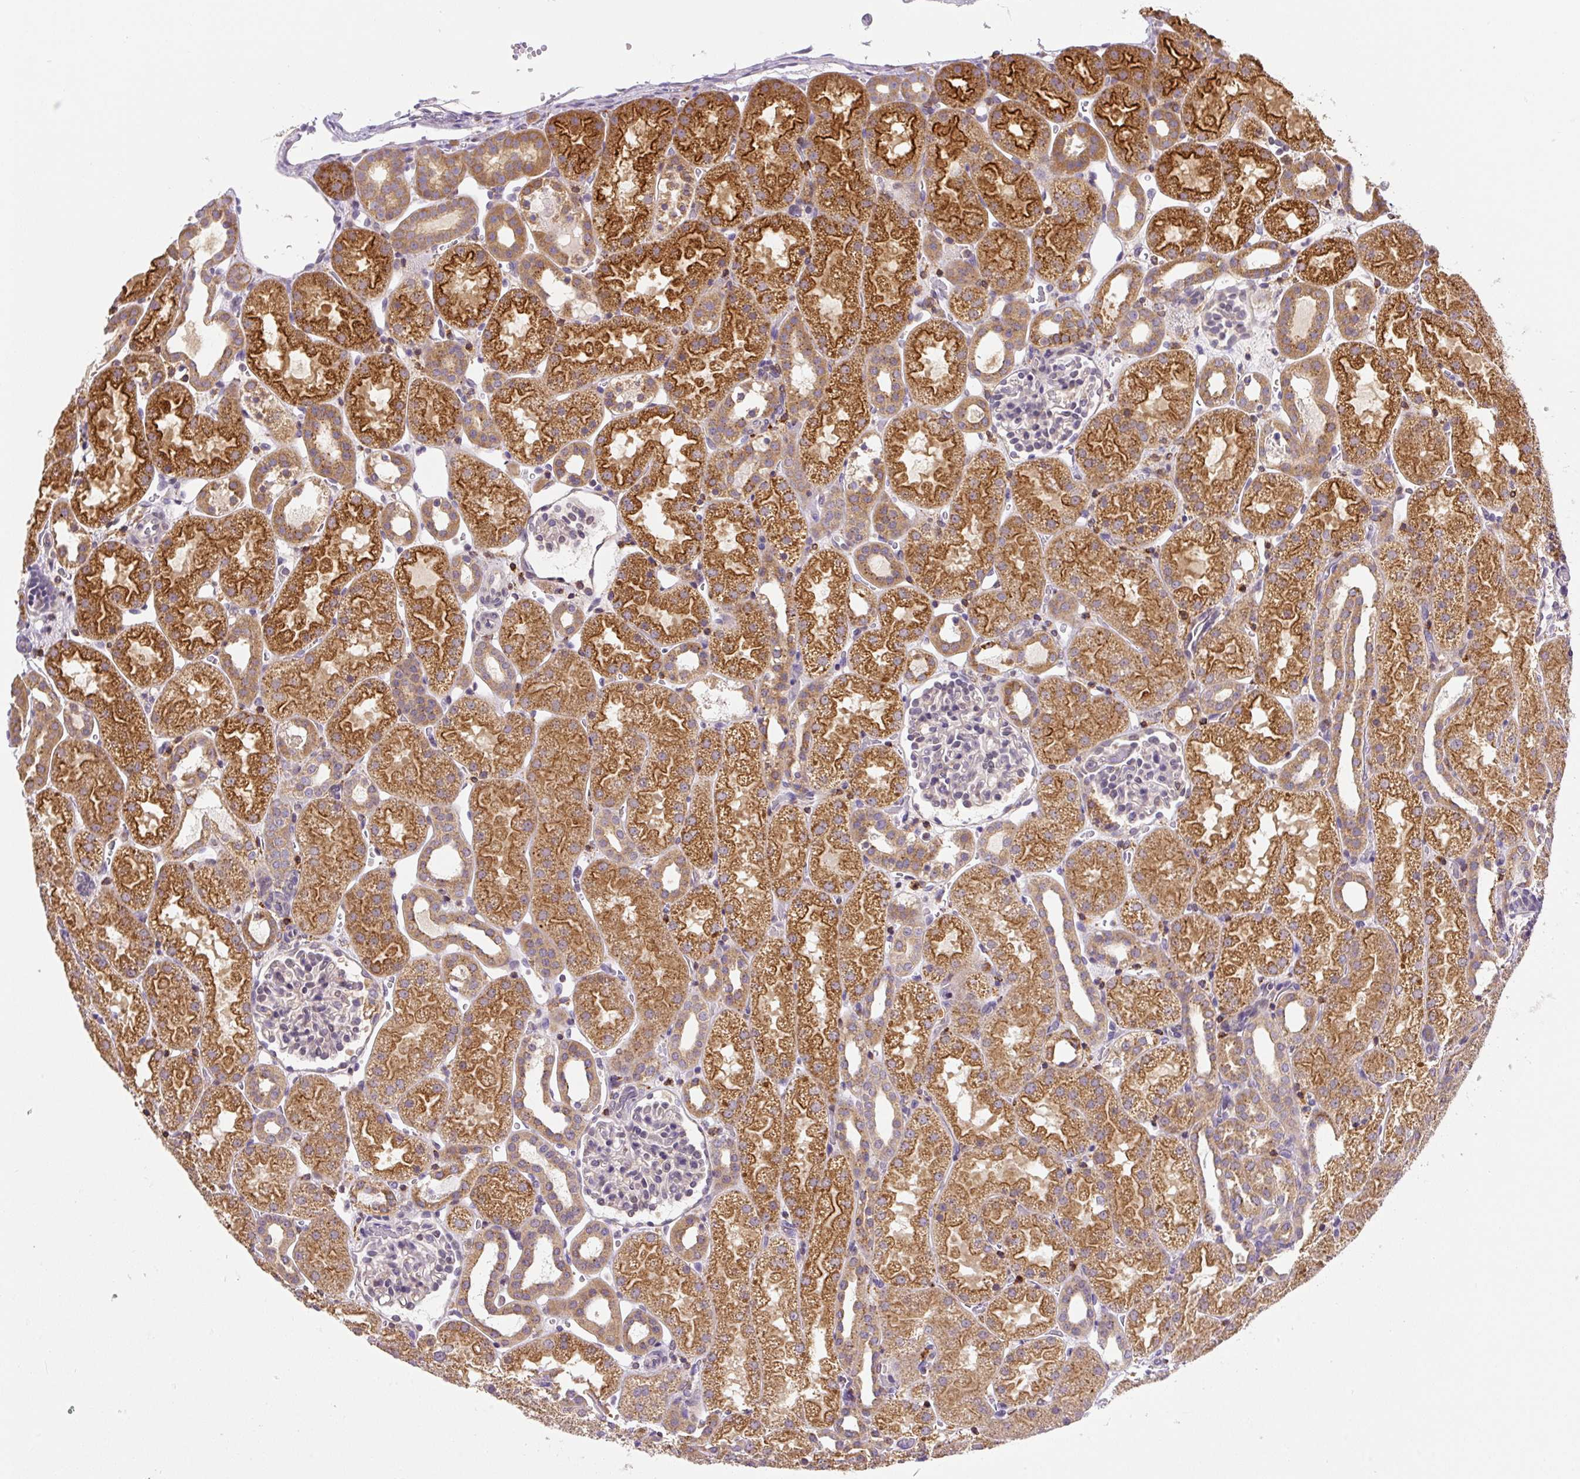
{"staining": {"intensity": "weak", "quantity": "25%-75%", "location": "cytoplasmic/membranous"}, "tissue": "kidney", "cell_type": "Cells in glomeruli", "image_type": "normal", "snomed": [{"axis": "morphology", "description": "Normal tissue, NOS"}, {"axis": "topography", "description": "Kidney"}], "caption": "Protein expression analysis of normal kidney exhibits weak cytoplasmic/membranous positivity in approximately 25%-75% of cells in glomeruli.", "gene": "PLA2G4A", "patient": {"sex": "male", "age": 2}}